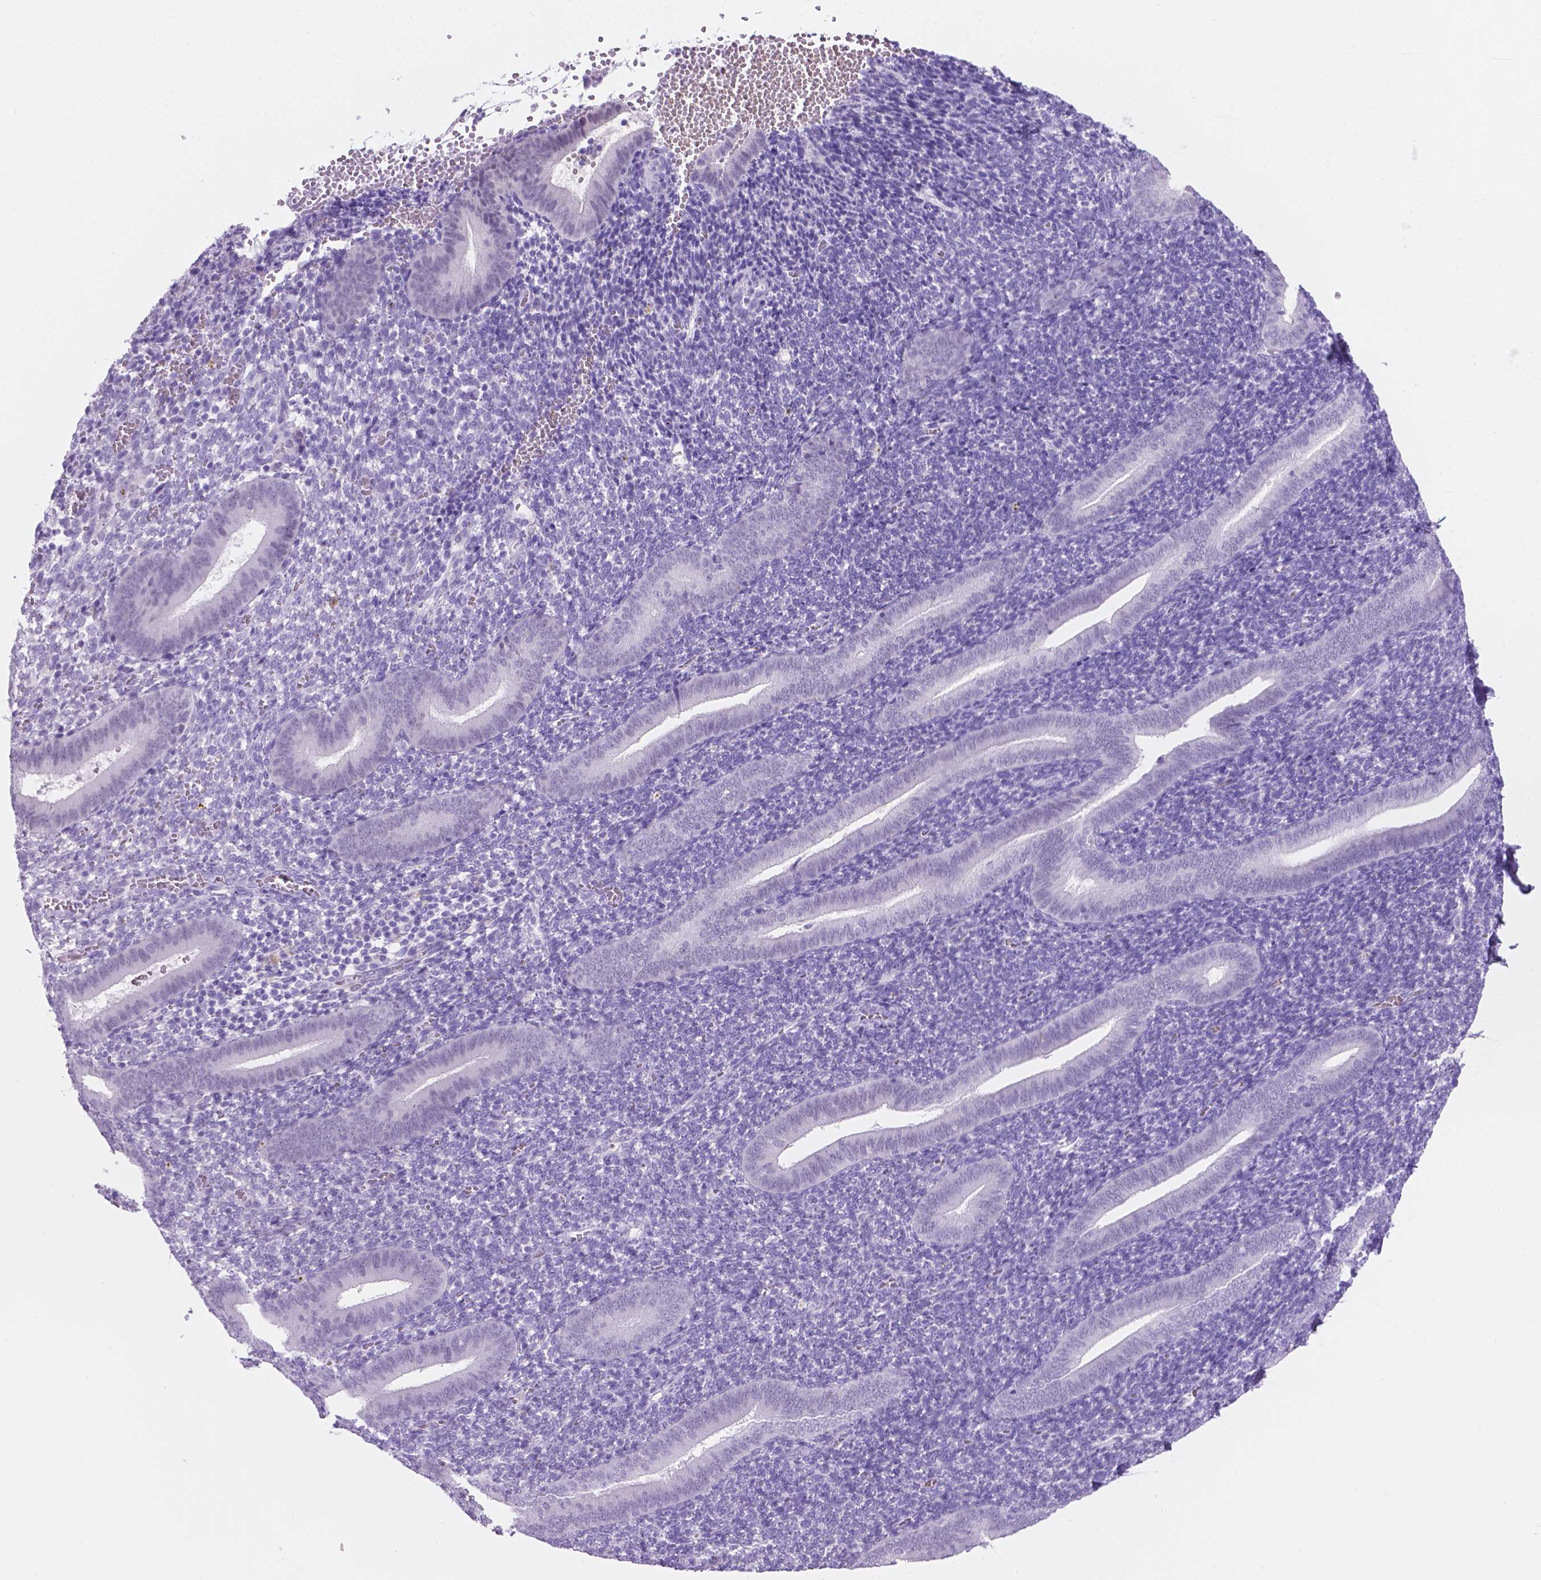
{"staining": {"intensity": "negative", "quantity": "none", "location": "none"}, "tissue": "endometrium", "cell_type": "Cells in endometrial stroma", "image_type": "normal", "snomed": [{"axis": "morphology", "description": "Normal tissue, NOS"}, {"axis": "topography", "description": "Endometrium"}], "caption": "Image shows no significant protein positivity in cells in endometrial stroma of benign endometrium. The staining was performed using DAB to visualize the protein expression in brown, while the nuclei were stained in blue with hematoxylin (Magnification: 20x).", "gene": "GRIN2B", "patient": {"sex": "female", "age": 25}}